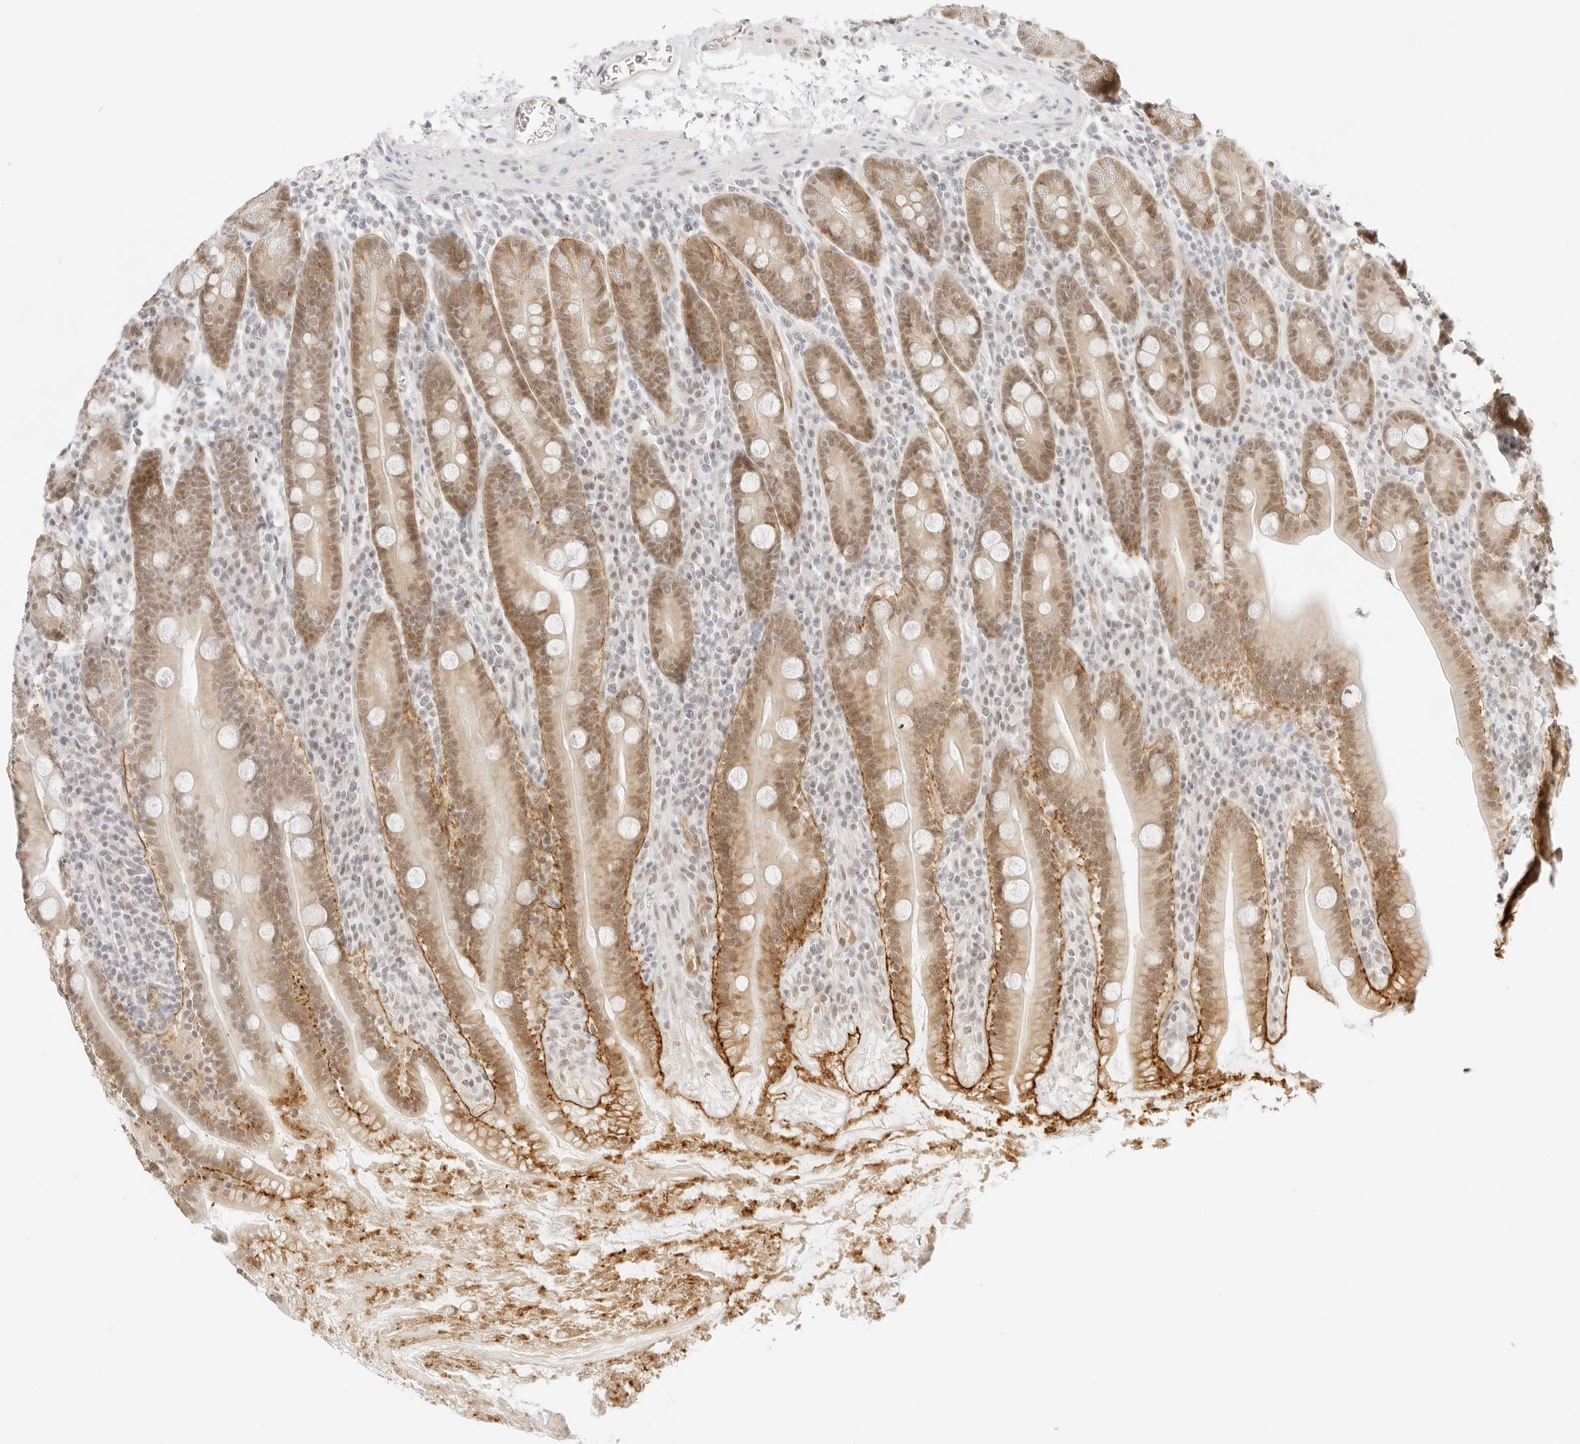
{"staining": {"intensity": "moderate", "quantity": ">75%", "location": "cytoplasmic/membranous,nuclear"}, "tissue": "duodenum", "cell_type": "Glandular cells", "image_type": "normal", "snomed": [{"axis": "morphology", "description": "Normal tissue, NOS"}, {"axis": "topography", "description": "Duodenum"}], "caption": "Duodenum stained for a protein (brown) shows moderate cytoplasmic/membranous,nuclear positive staining in approximately >75% of glandular cells.", "gene": "ITGA6", "patient": {"sex": "male", "age": 35}}